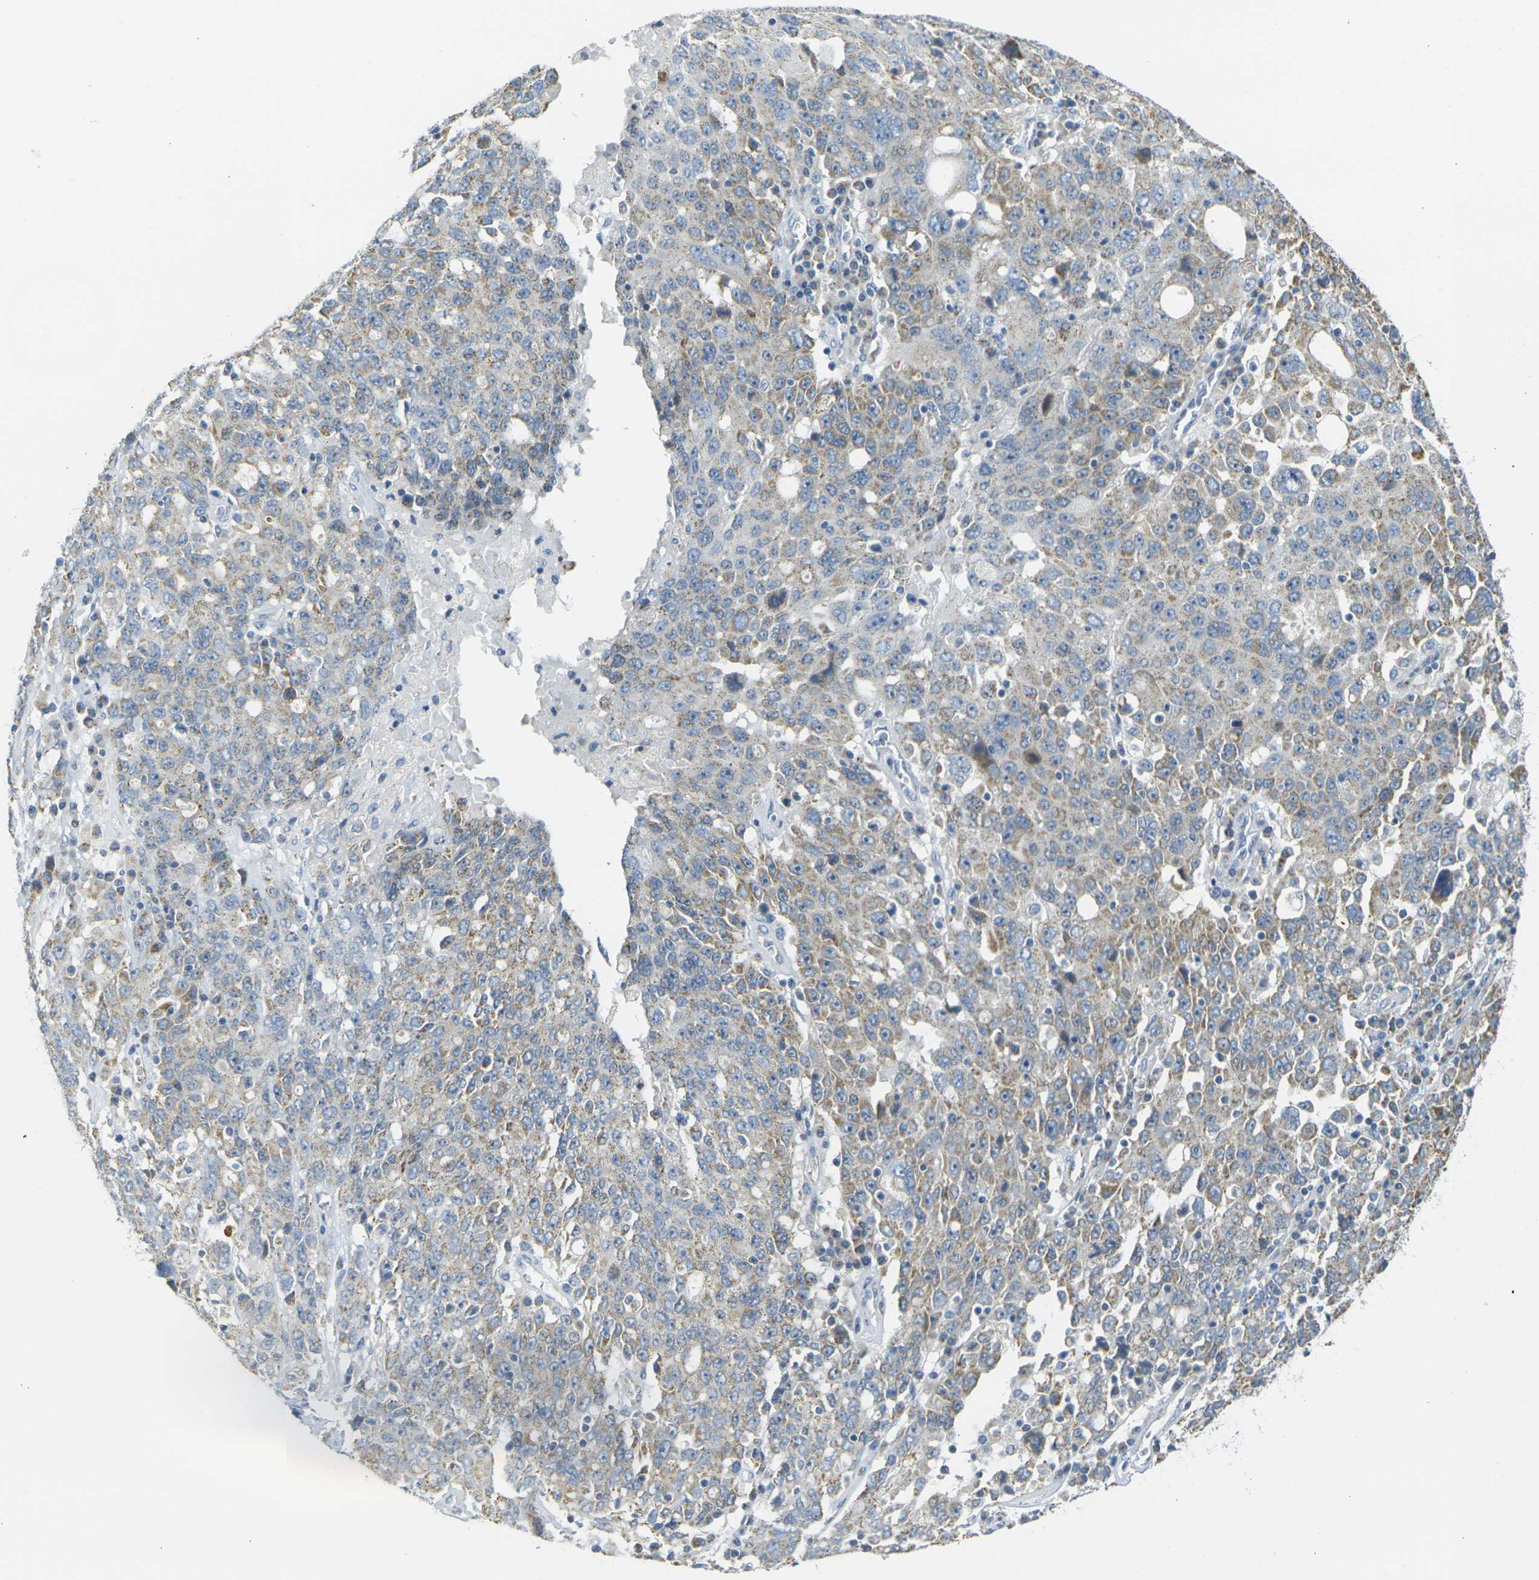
{"staining": {"intensity": "weak", "quantity": "25%-75%", "location": "cytoplasmic/membranous"}, "tissue": "ovarian cancer", "cell_type": "Tumor cells", "image_type": "cancer", "snomed": [{"axis": "morphology", "description": "Carcinoma, endometroid"}, {"axis": "topography", "description": "Ovary"}], "caption": "Tumor cells exhibit low levels of weak cytoplasmic/membranous positivity in about 25%-75% of cells in human endometroid carcinoma (ovarian). (brown staining indicates protein expression, while blue staining denotes nuclei).", "gene": "PARD6B", "patient": {"sex": "female", "age": 62}}